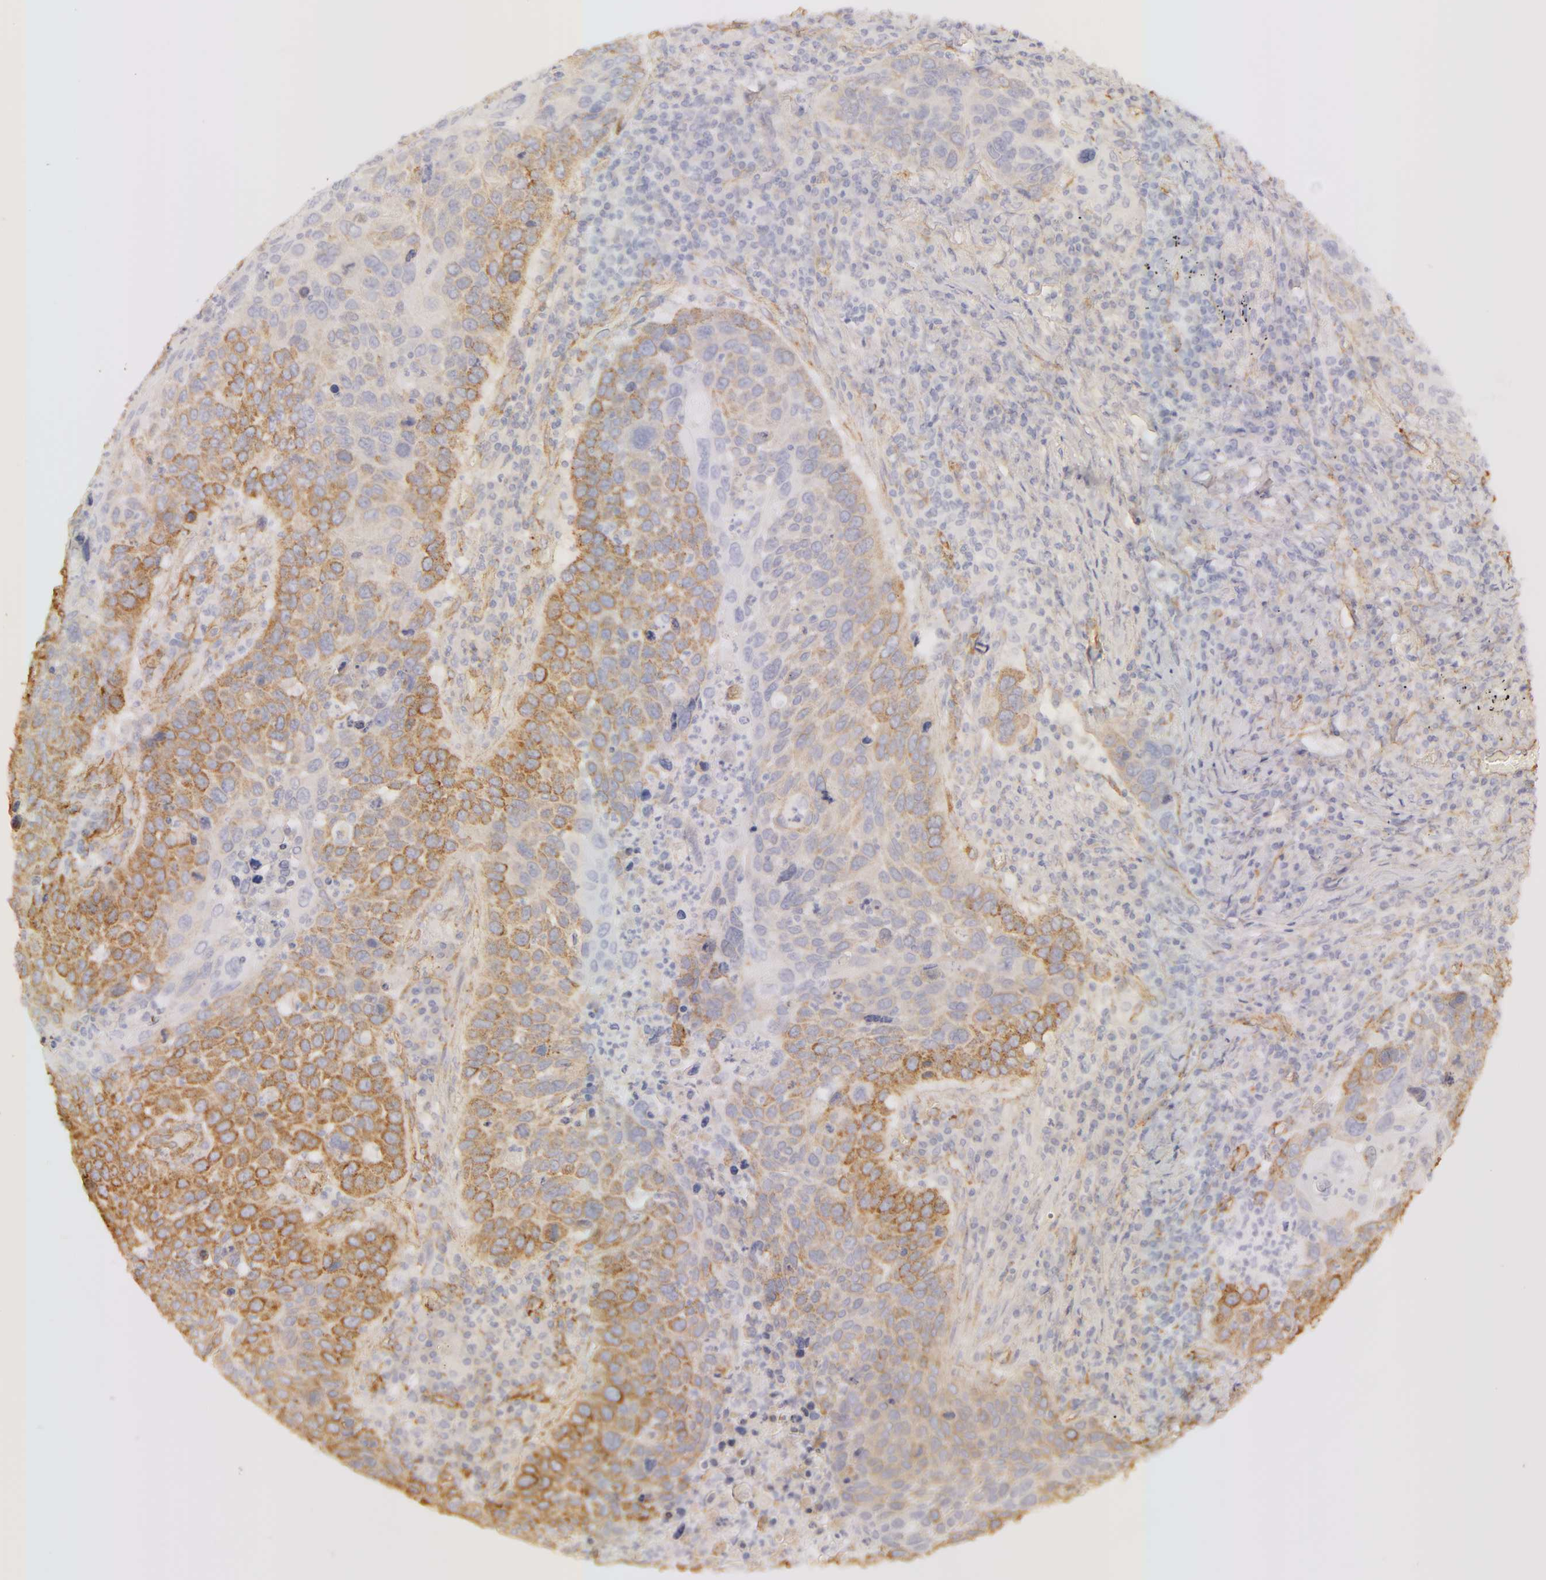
{"staining": {"intensity": "weak", "quantity": "25%-75%", "location": "cytoplasmic/membranous"}, "tissue": "lung cancer", "cell_type": "Tumor cells", "image_type": "cancer", "snomed": [{"axis": "morphology", "description": "Squamous cell carcinoma, NOS"}, {"axis": "topography", "description": "Lung"}], "caption": "Protein expression analysis of human lung cancer reveals weak cytoplasmic/membranous expression in about 25%-75% of tumor cells.", "gene": "COL4A1", "patient": {"sex": "male", "age": 68}}